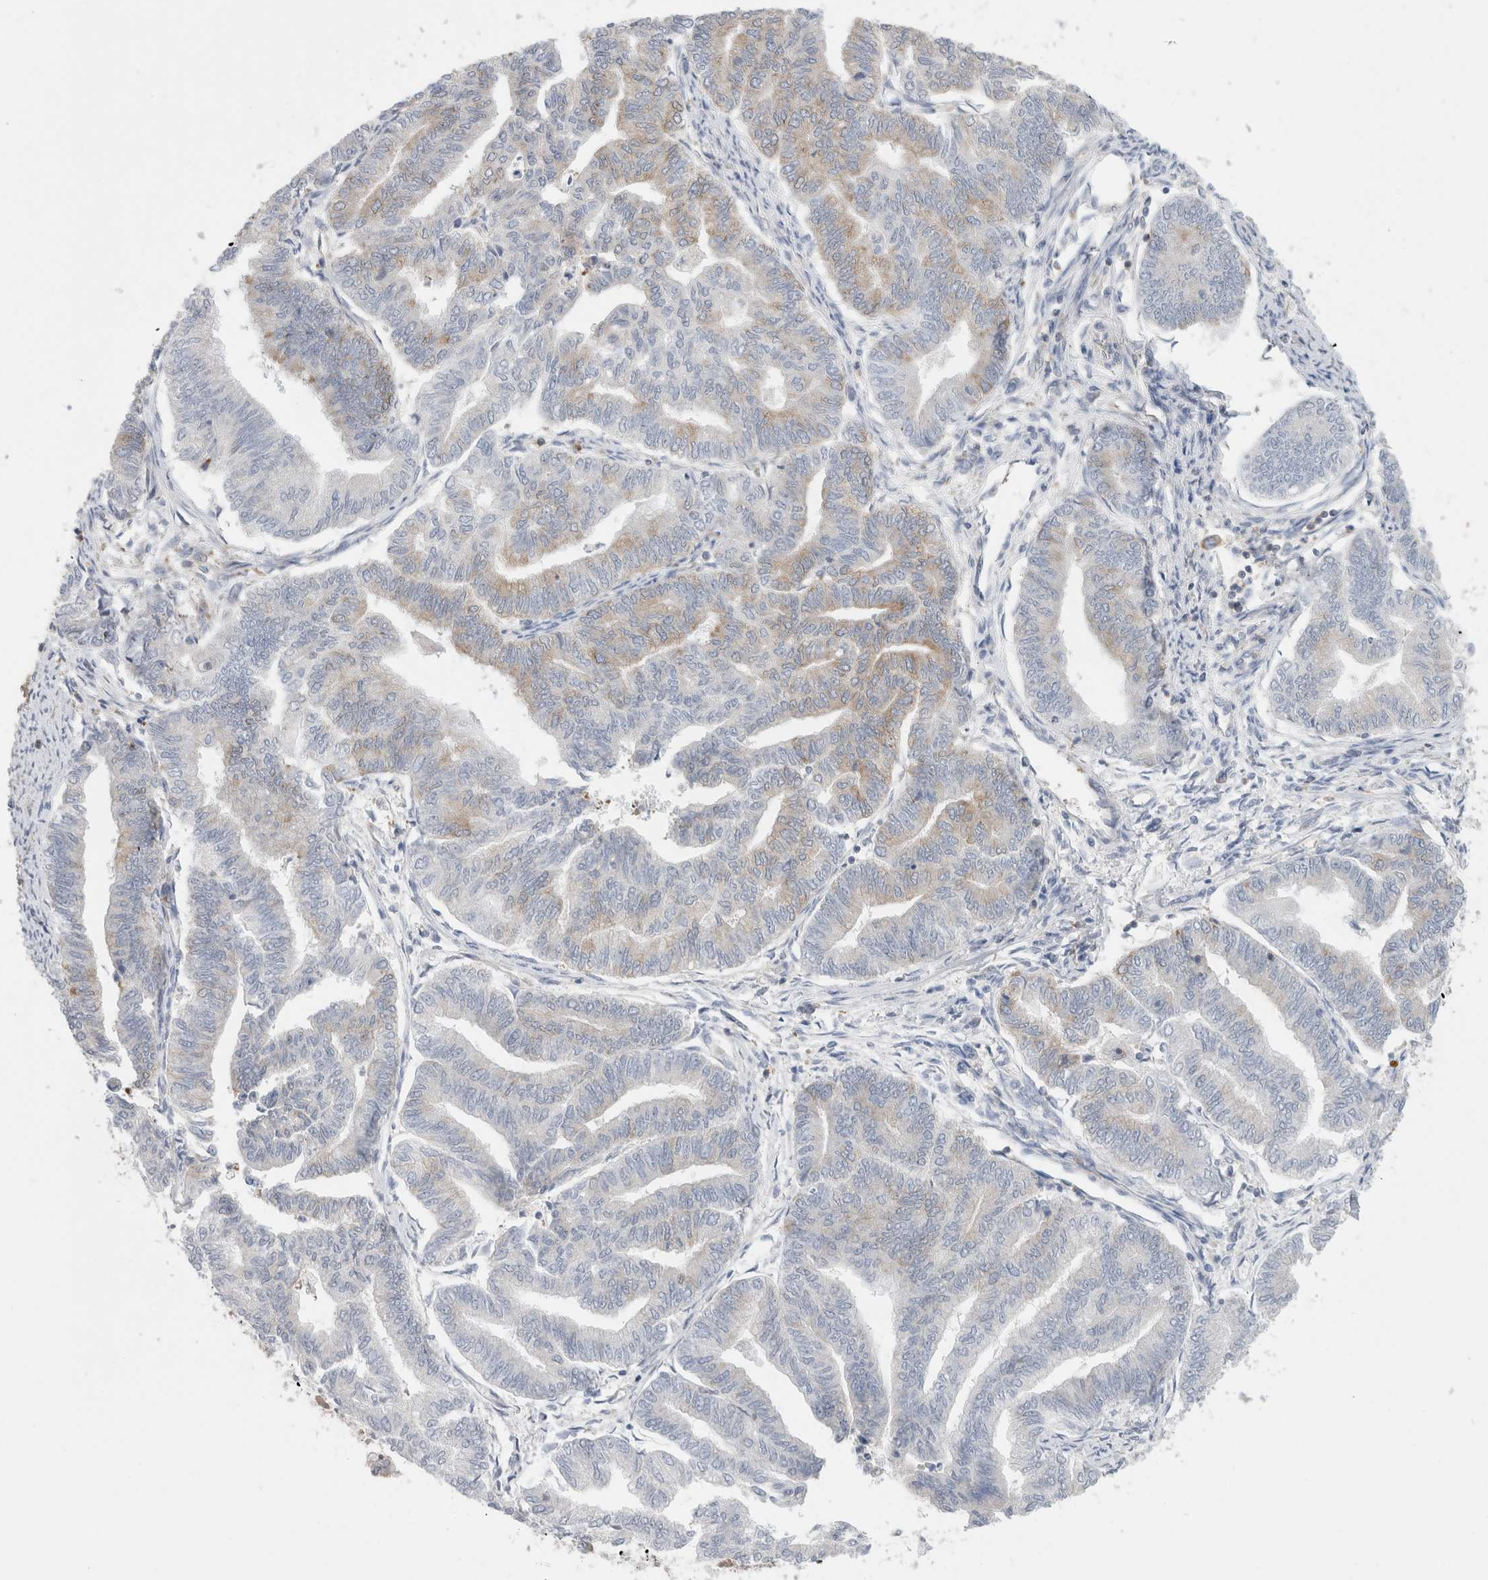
{"staining": {"intensity": "weak", "quantity": "<25%", "location": "cytoplasmic/membranous"}, "tissue": "endometrial cancer", "cell_type": "Tumor cells", "image_type": "cancer", "snomed": [{"axis": "morphology", "description": "Adenocarcinoma, NOS"}, {"axis": "topography", "description": "Endometrium"}], "caption": "A high-resolution image shows immunohistochemistry (IHC) staining of endometrial adenocarcinoma, which displays no significant expression in tumor cells.", "gene": "ZNF23", "patient": {"sex": "female", "age": 79}}